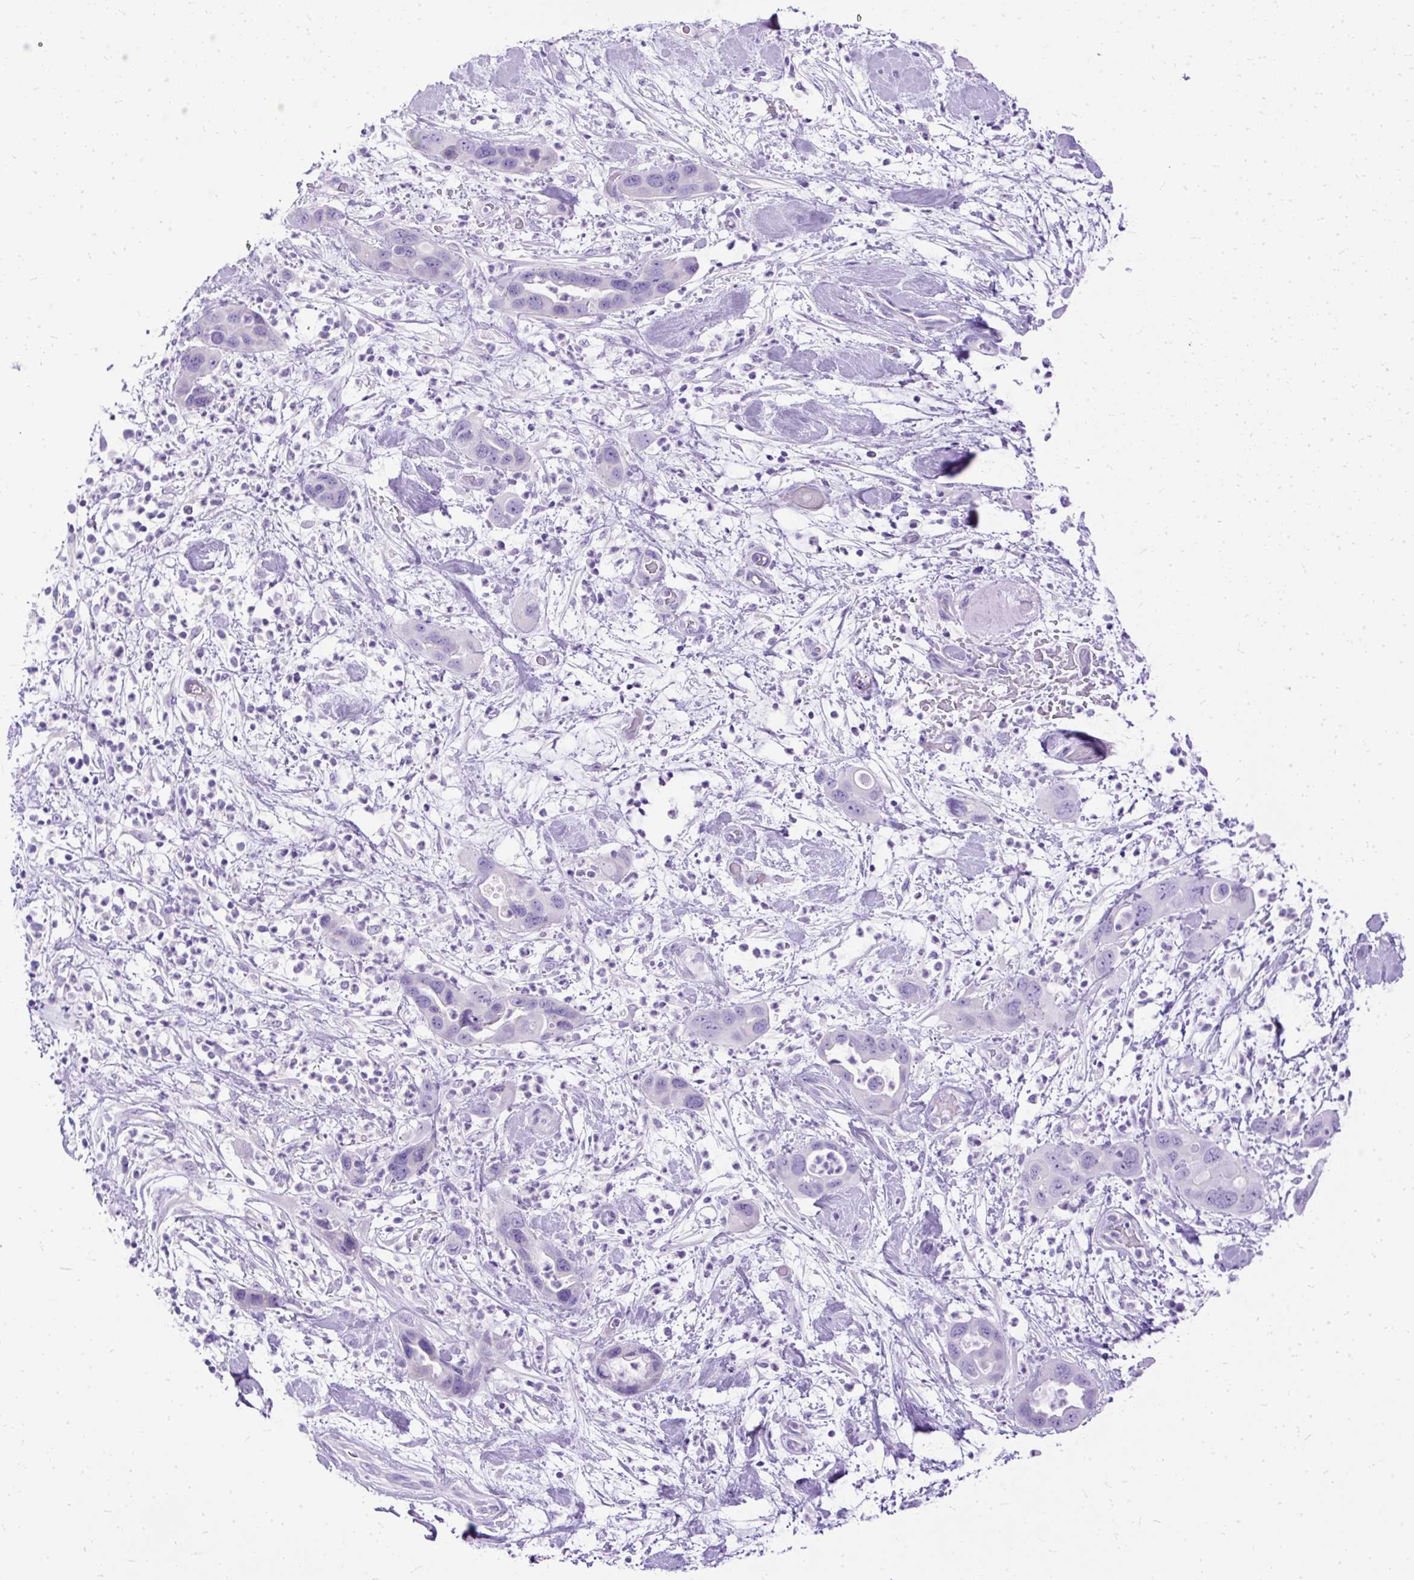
{"staining": {"intensity": "negative", "quantity": "none", "location": "none"}, "tissue": "pancreatic cancer", "cell_type": "Tumor cells", "image_type": "cancer", "snomed": [{"axis": "morphology", "description": "Adenocarcinoma, NOS"}, {"axis": "topography", "description": "Pancreas"}], "caption": "The photomicrograph reveals no significant expression in tumor cells of adenocarcinoma (pancreatic). The staining was performed using DAB to visualize the protein expression in brown, while the nuclei were stained in blue with hematoxylin (Magnification: 20x).", "gene": "HEY1", "patient": {"sex": "female", "age": 71}}